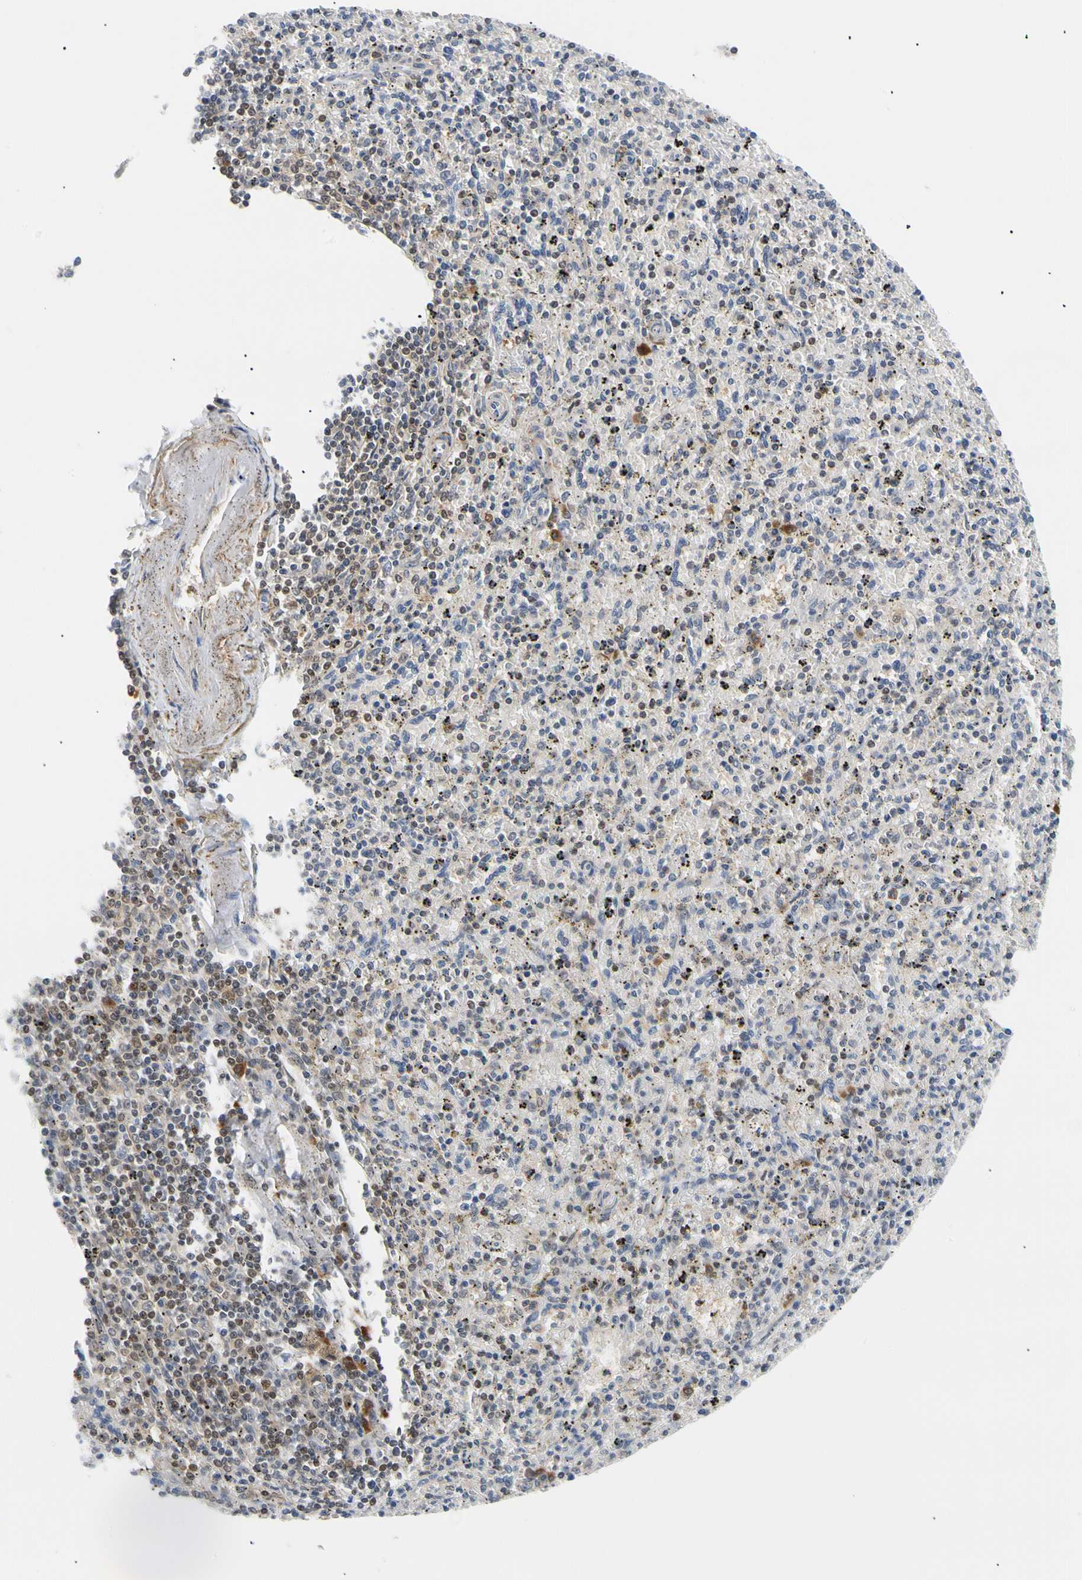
{"staining": {"intensity": "weak", "quantity": "<25%", "location": "cytoplasmic/membranous,nuclear"}, "tissue": "spleen", "cell_type": "Cells in red pulp", "image_type": "normal", "snomed": [{"axis": "morphology", "description": "Normal tissue, NOS"}, {"axis": "topography", "description": "Spleen"}], "caption": "A high-resolution histopathology image shows IHC staining of normal spleen, which shows no significant staining in cells in red pulp.", "gene": "SEC23B", "patient": {"sex": "male", "age": 72}}